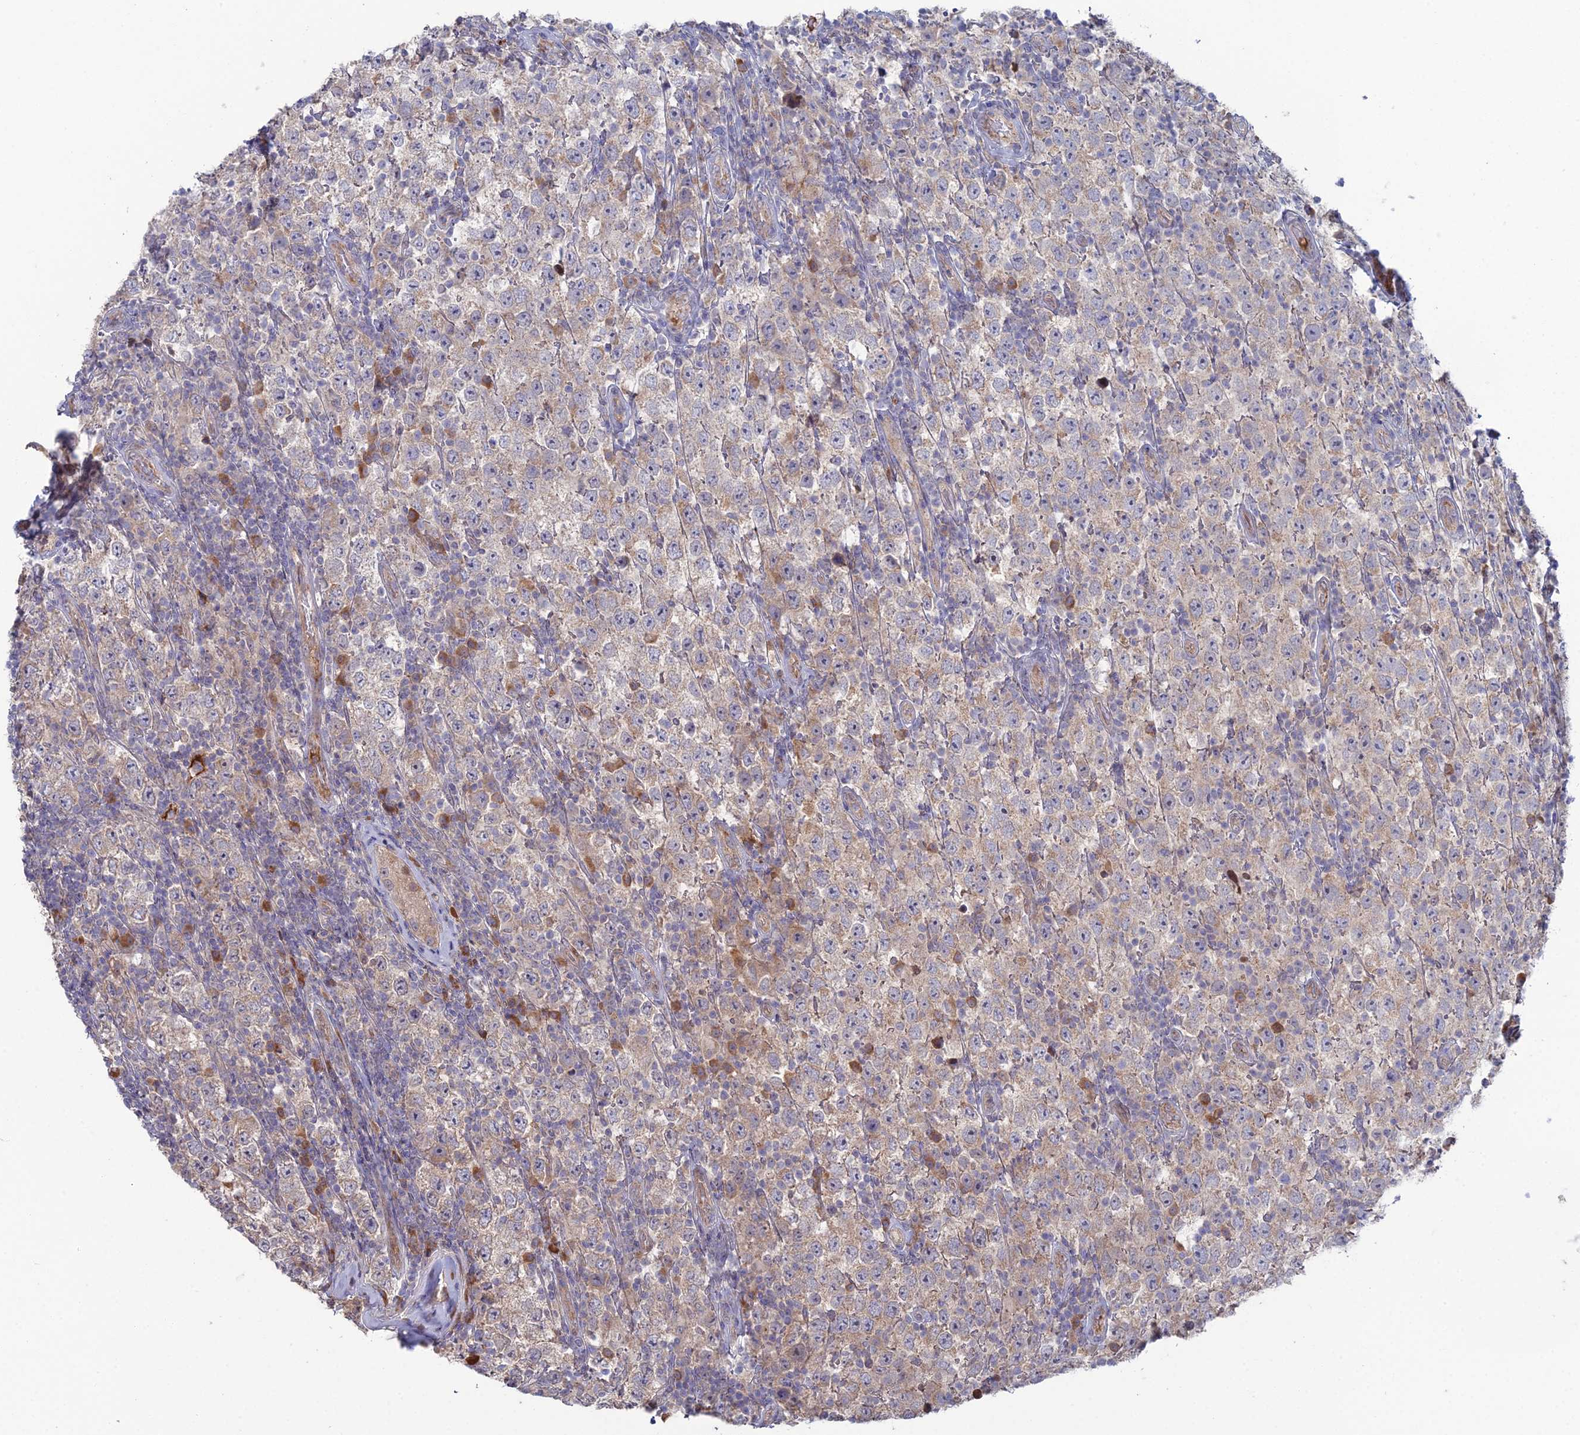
{"staining": {"intensity": "weak", "quantity": "25%-75%", "location": "cytoplasmic/membranous"}, "tissue": "testis cancer", "cell_type": "Tumor cells", "image_type": "cancer", "snomed": [{"axis": "morphology", "description": "Normal tissue, NOS"}, {"axis": "morphology", "description": "Urothelial carcinoma, High grade"}, {"axis": "morphology", "description": "Seminoma, NOS"}, {"axis": "morphology", "description": "Carcinoma, Embryonal, NOS"}, {"axis": "topography", "description": "Urinary bladder"}, {"axis": "topography", "description": "Testis"}], "caption": "Immunohistochemical staining of testis cancer reveals low levels of weak cytoplasmic/membranous protein positivity in approximately 25%-75% of tumor cells. The staining is performed using DAB (3,3'-diaminobenzidine) brown chromogen to label protein expression. The nuclei are counter-stained blue using hematoxylin.", "gene": "ARL16", "patient": {"sex": "male", "age": 41}}